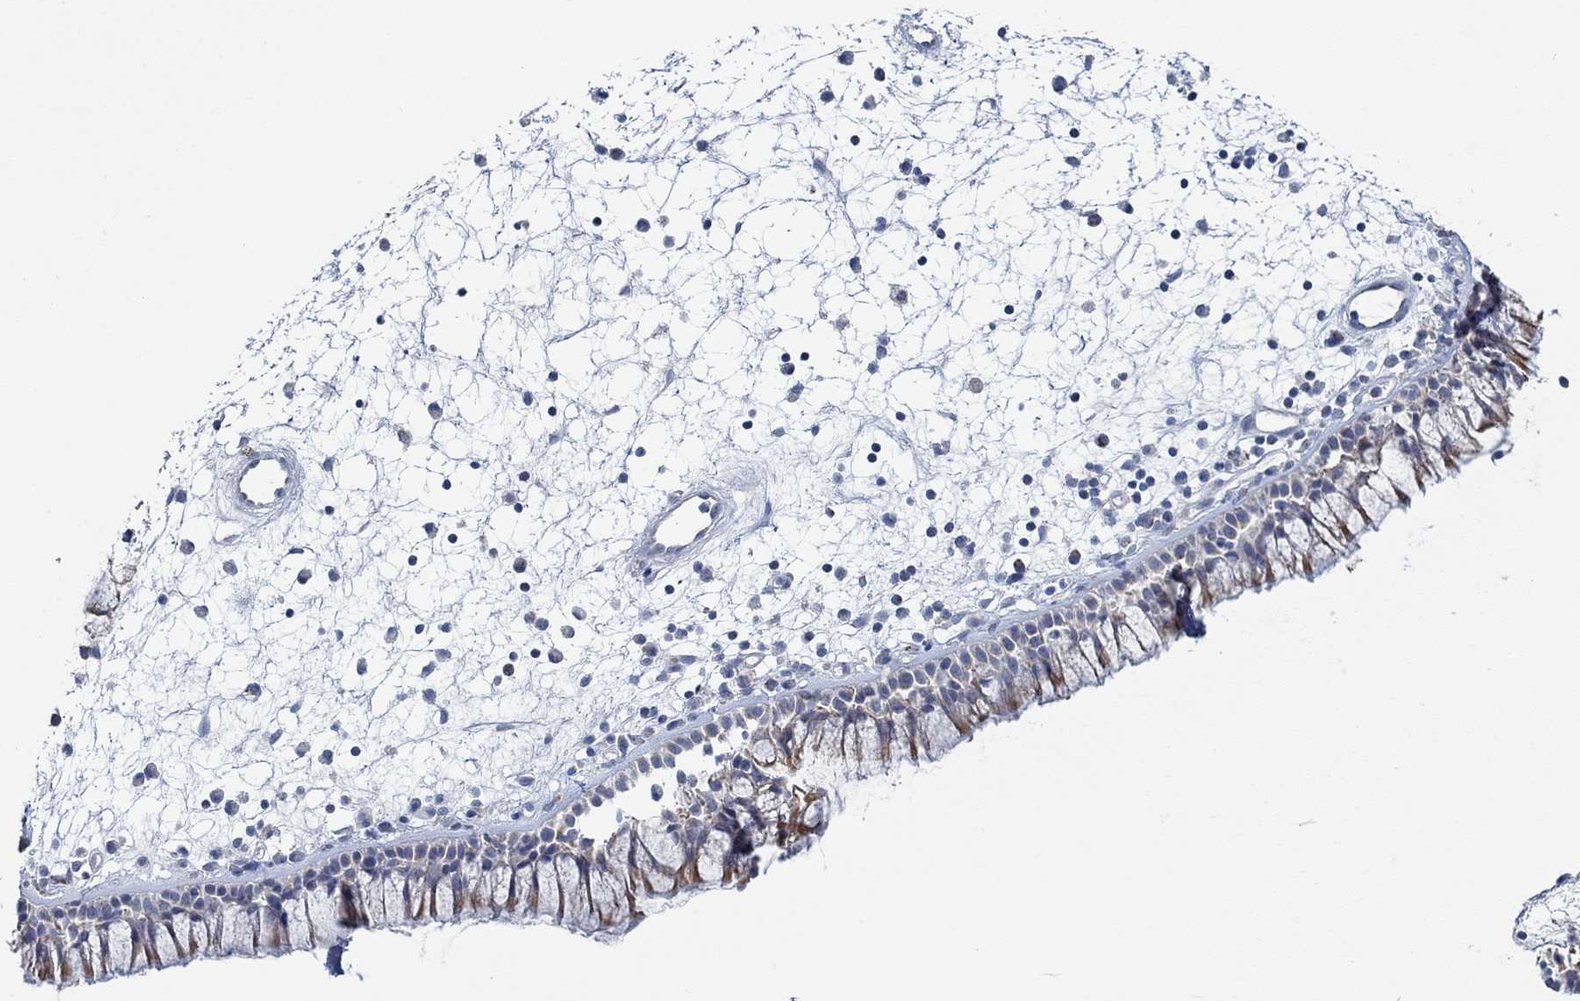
{"staining": {"intensity": "strong", "quantity": "<25%", "location": "cytoplasmic/membranous"}, "tissue": "nasopharynx", "cell_type": "Respiratory epithelial cells", "image_type": "normal", "snomed": [{"axis": "morphology", "description": "Normal tissue, NOS"}, {"axis": "morphology", "description": "Polyp, NOS"}, {"axis": "topography", "description": "Nasopharynx"}], "caption": "Strong cytoplasmic/membranous protein staining is appreciated in approximately <25% of respiratory epithelial cells in nasopharynx. The staining was performed using DAB (3,3'-diaminobenzidine), with brown indicating positive protein expression. Nuclei are stained blue with hematoxylin.", "gene": "GLOD5", "patient": {"sex": "female", "age": 56}}